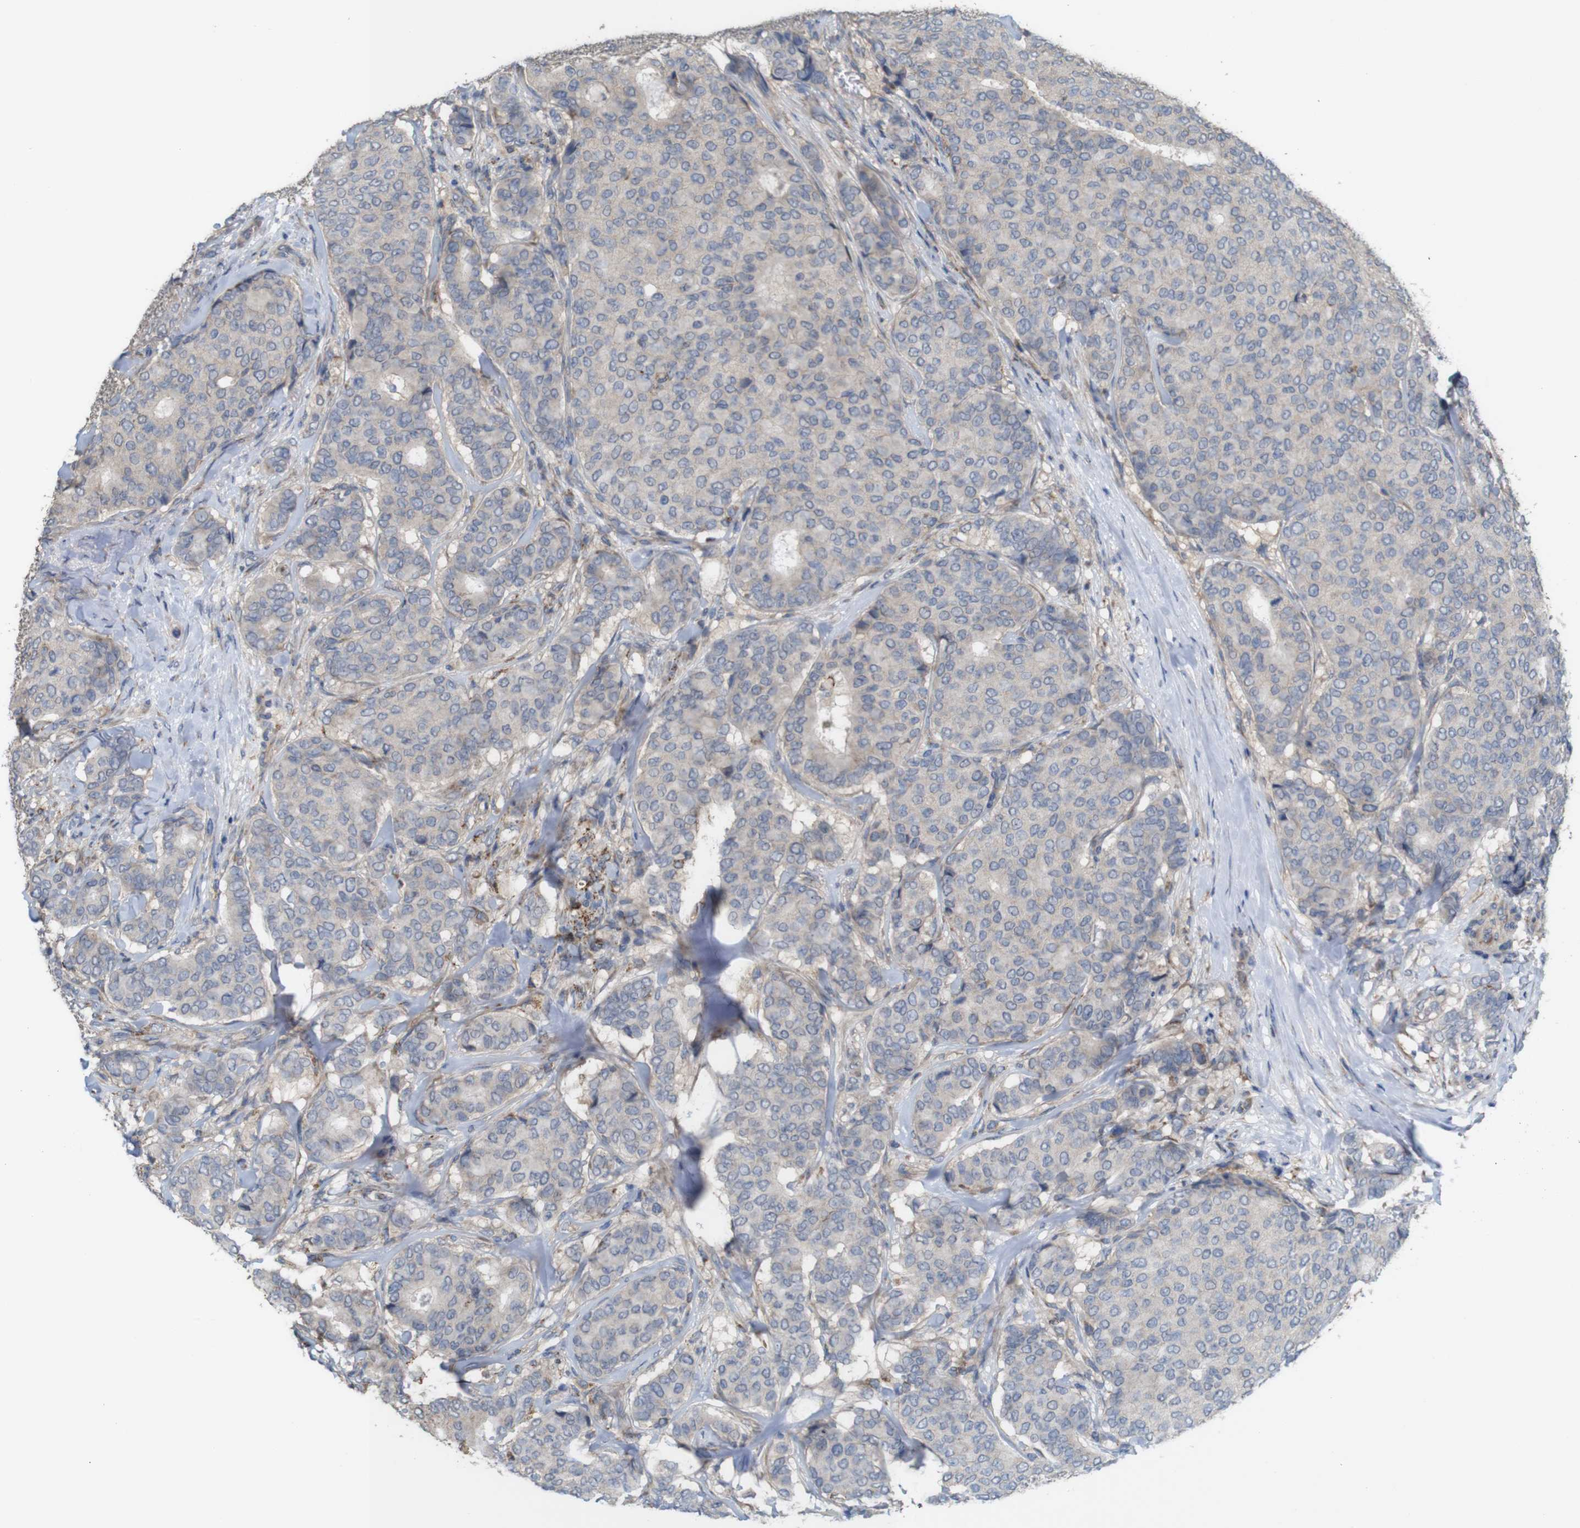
{"staining": {"intensity": "negative", "quantity": "none", "location": "none"}, "tissue": "breast cancer", "cell_type": "Tumor cells", "image_type": "cancer", "snomed": [{"axis": "morphology", "description": "Duct carcinoma"}, {"axis": "topography", "description": "Breast"}], "caption": "Human breast cancer stained for a protein using immunohistochemistry shows no staining in tumor cells.", "gene": "PTPRR", "patient": {"sex": "female", "age": 75}}